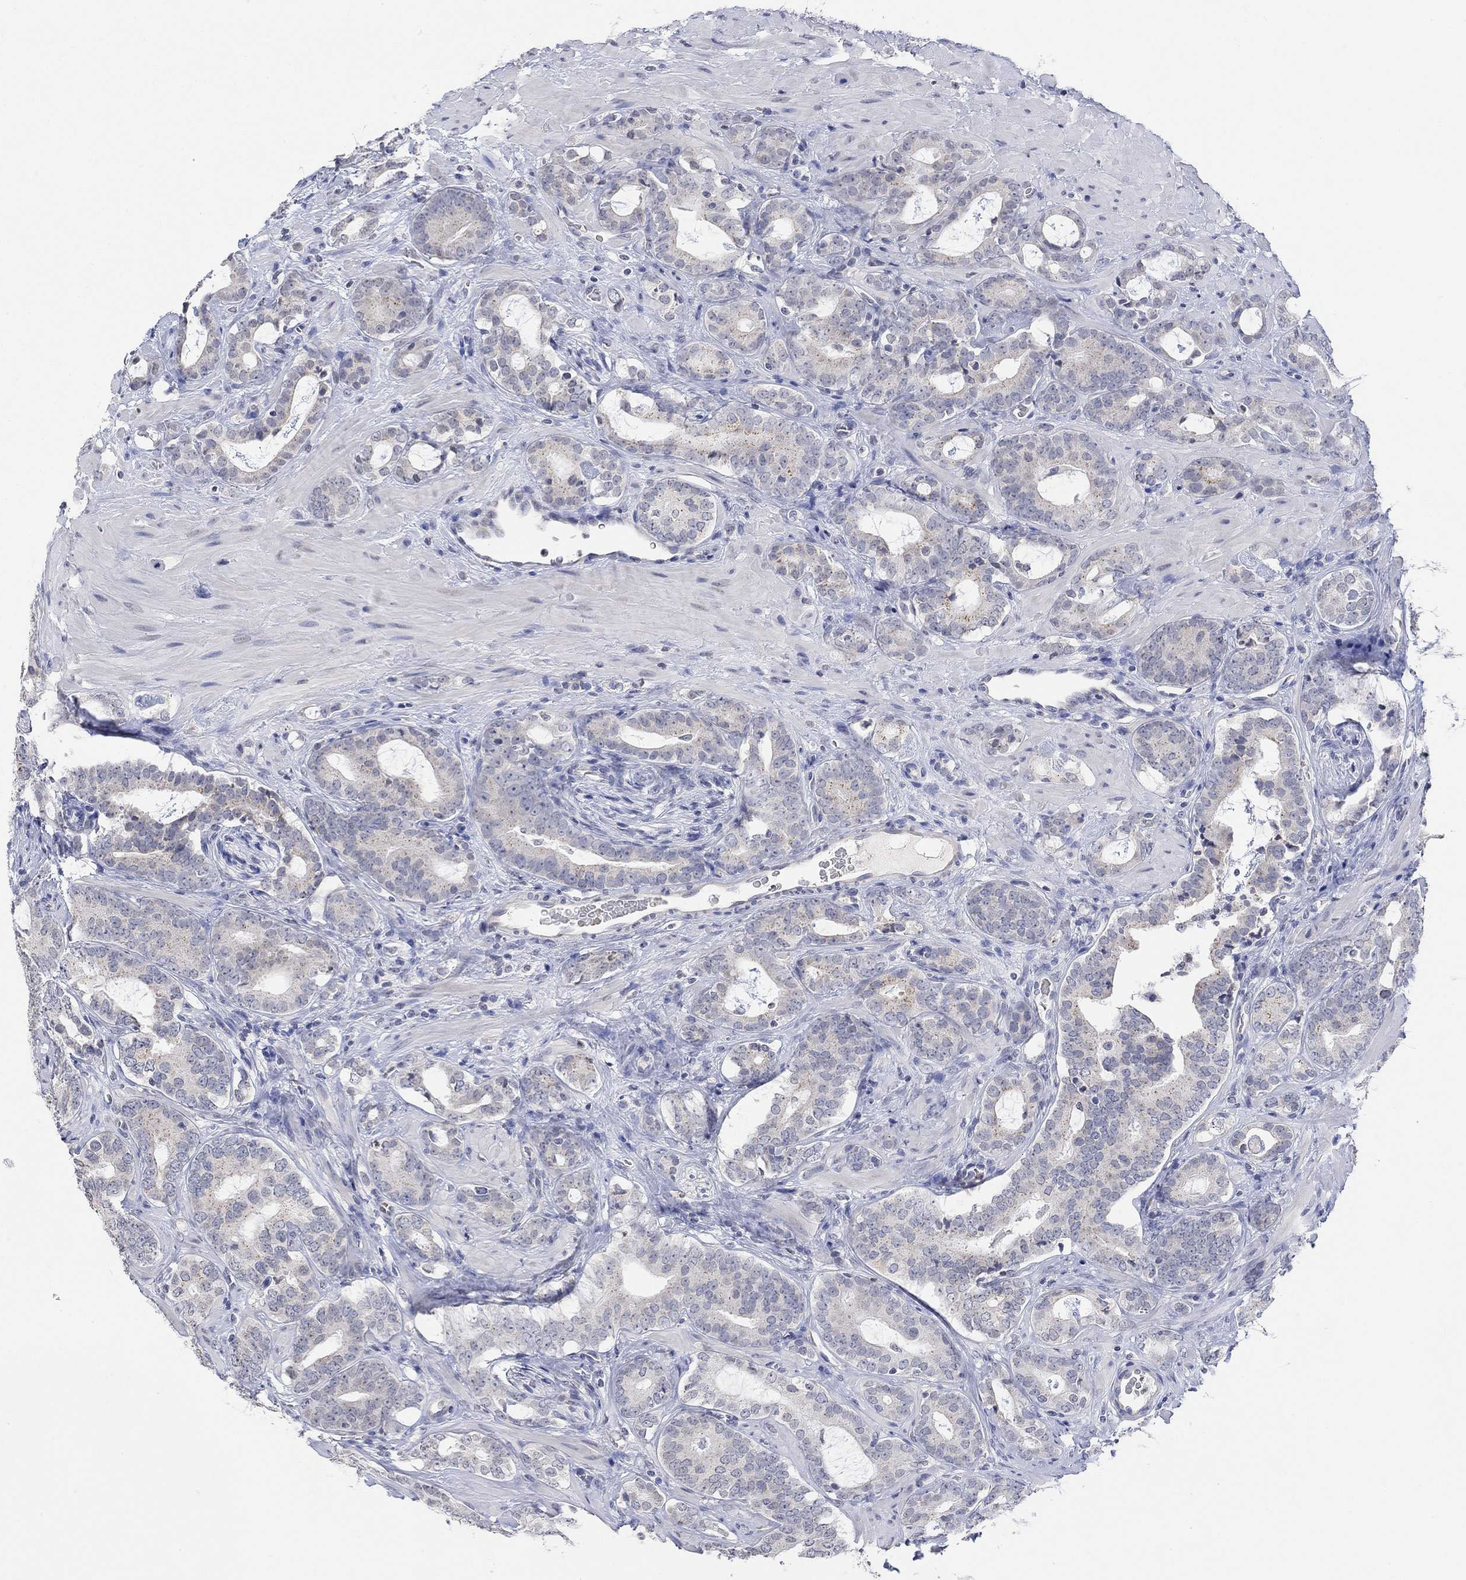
{"staining": {"intensity": "negative", "quantity": "none", "location": "none"}, "tissue": "prostate cancer", "cell_type": "Tumor cells", "image_type": "cancer", "snomed": [{"axis": "morphology", "description": "Adenocarcinoma, NOS"}, {"axis": "topography", "description": "Prostate"}], "caption": "IHC photomicrograph of neoplastic tissue: human prostate adenocarcinoma stained with DAB (3,3'-diaminobenzidine) displays no significant protein positivity in tumor cells. The staining was performed using DAB to visualize the protein expression in brown, while the nuclei were stained in blue with hematoxylin (Magnification: 20x).", "gene": "TMEM255A", "patient": {"sex": "male", "age": 55}}